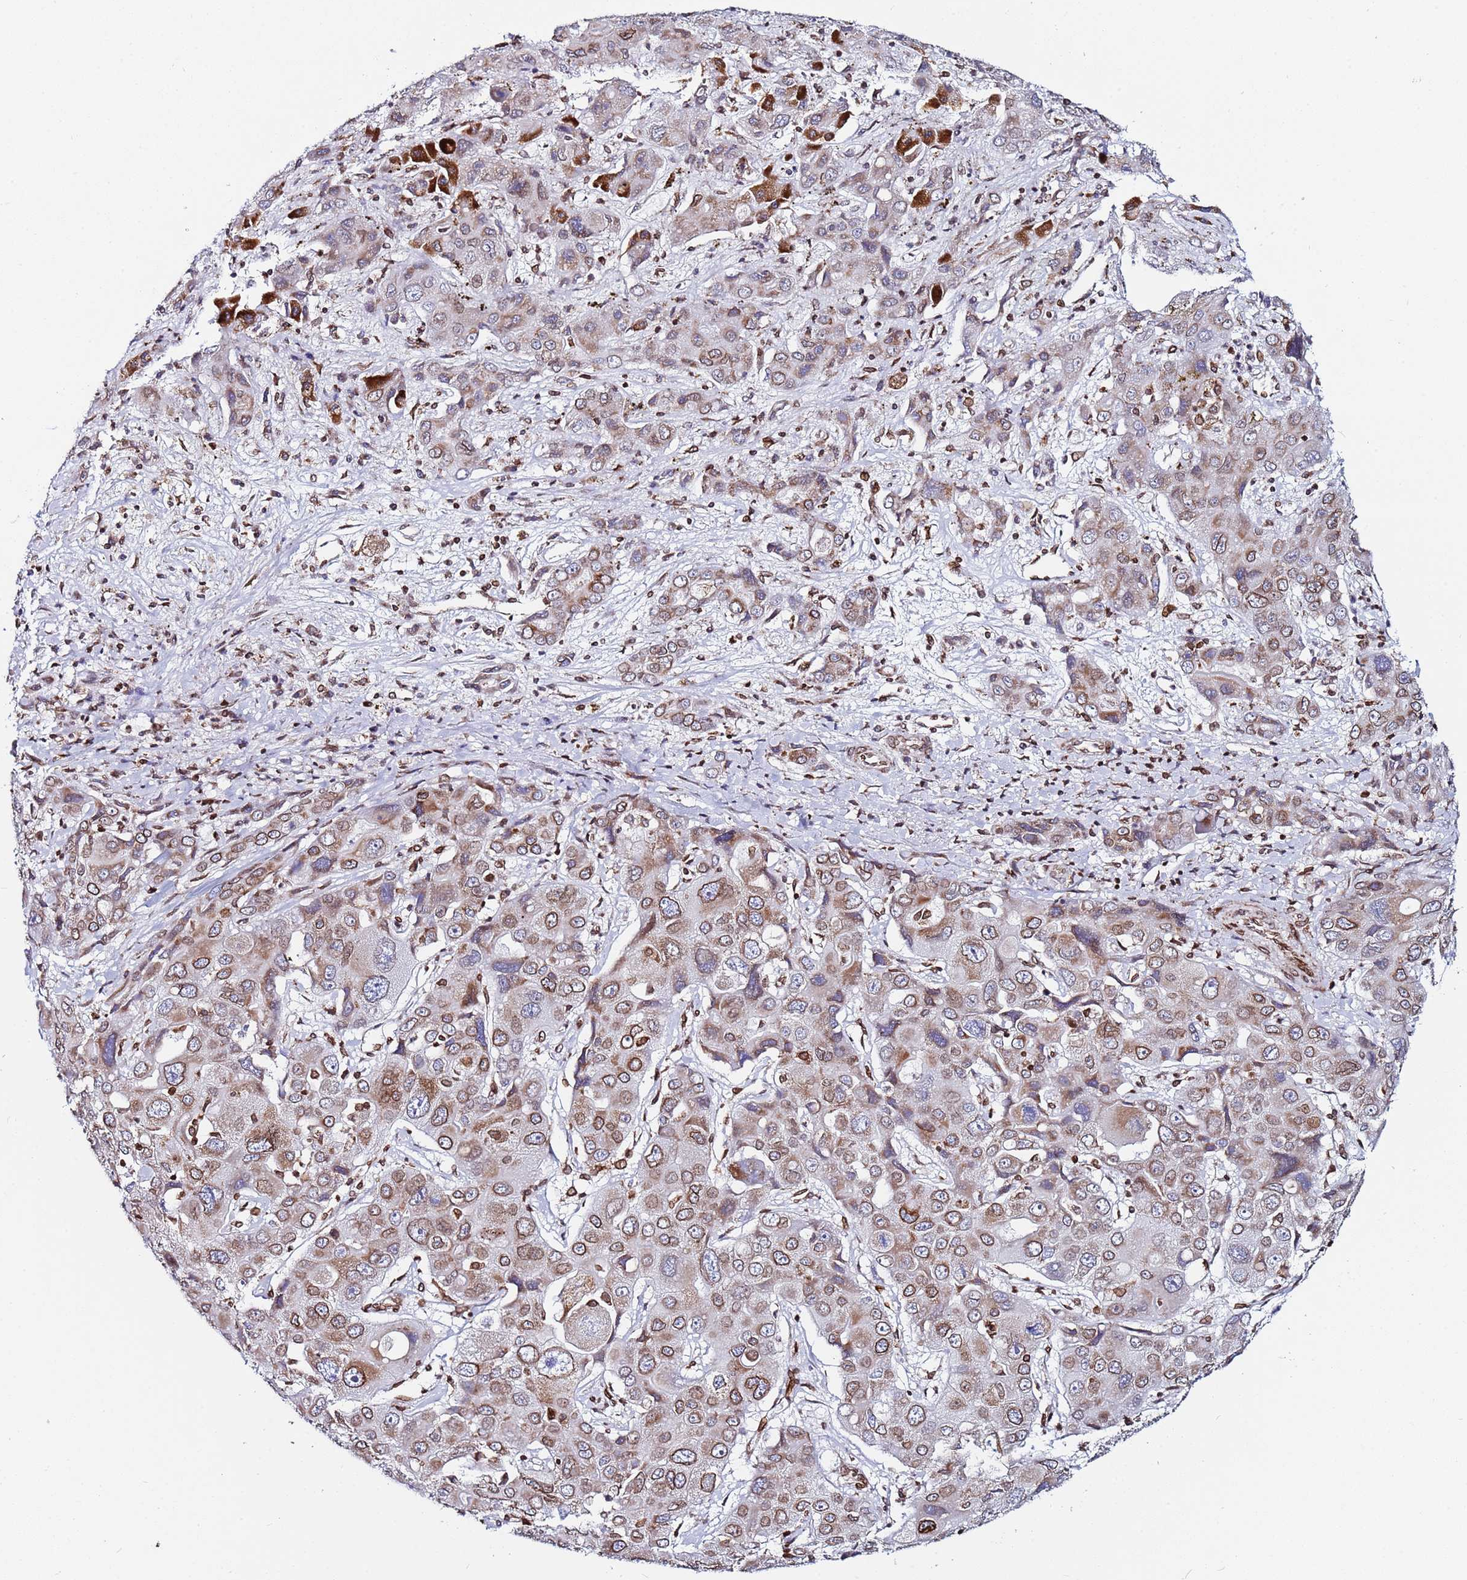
{"staining": {"intensity": "moderate", "quantity": ">75%", "location": "cytoplasmic/membranous,nuclear"}, "tissue": "liver cancer", "cell_type": "Tumor cells", "image_type": "cancer", "snomed": [{"axis": "morphology", "description": "Cholangiocarcinoma"}, {"axis": "topography", "description": "Liver"}], "caption": "Human liver cholangiocarcinoma stained with a protein marker displays moderate staining in tumor cells.", "gene": "TOR1AIP1", "patient": {"sex": "male", "age": 67}}